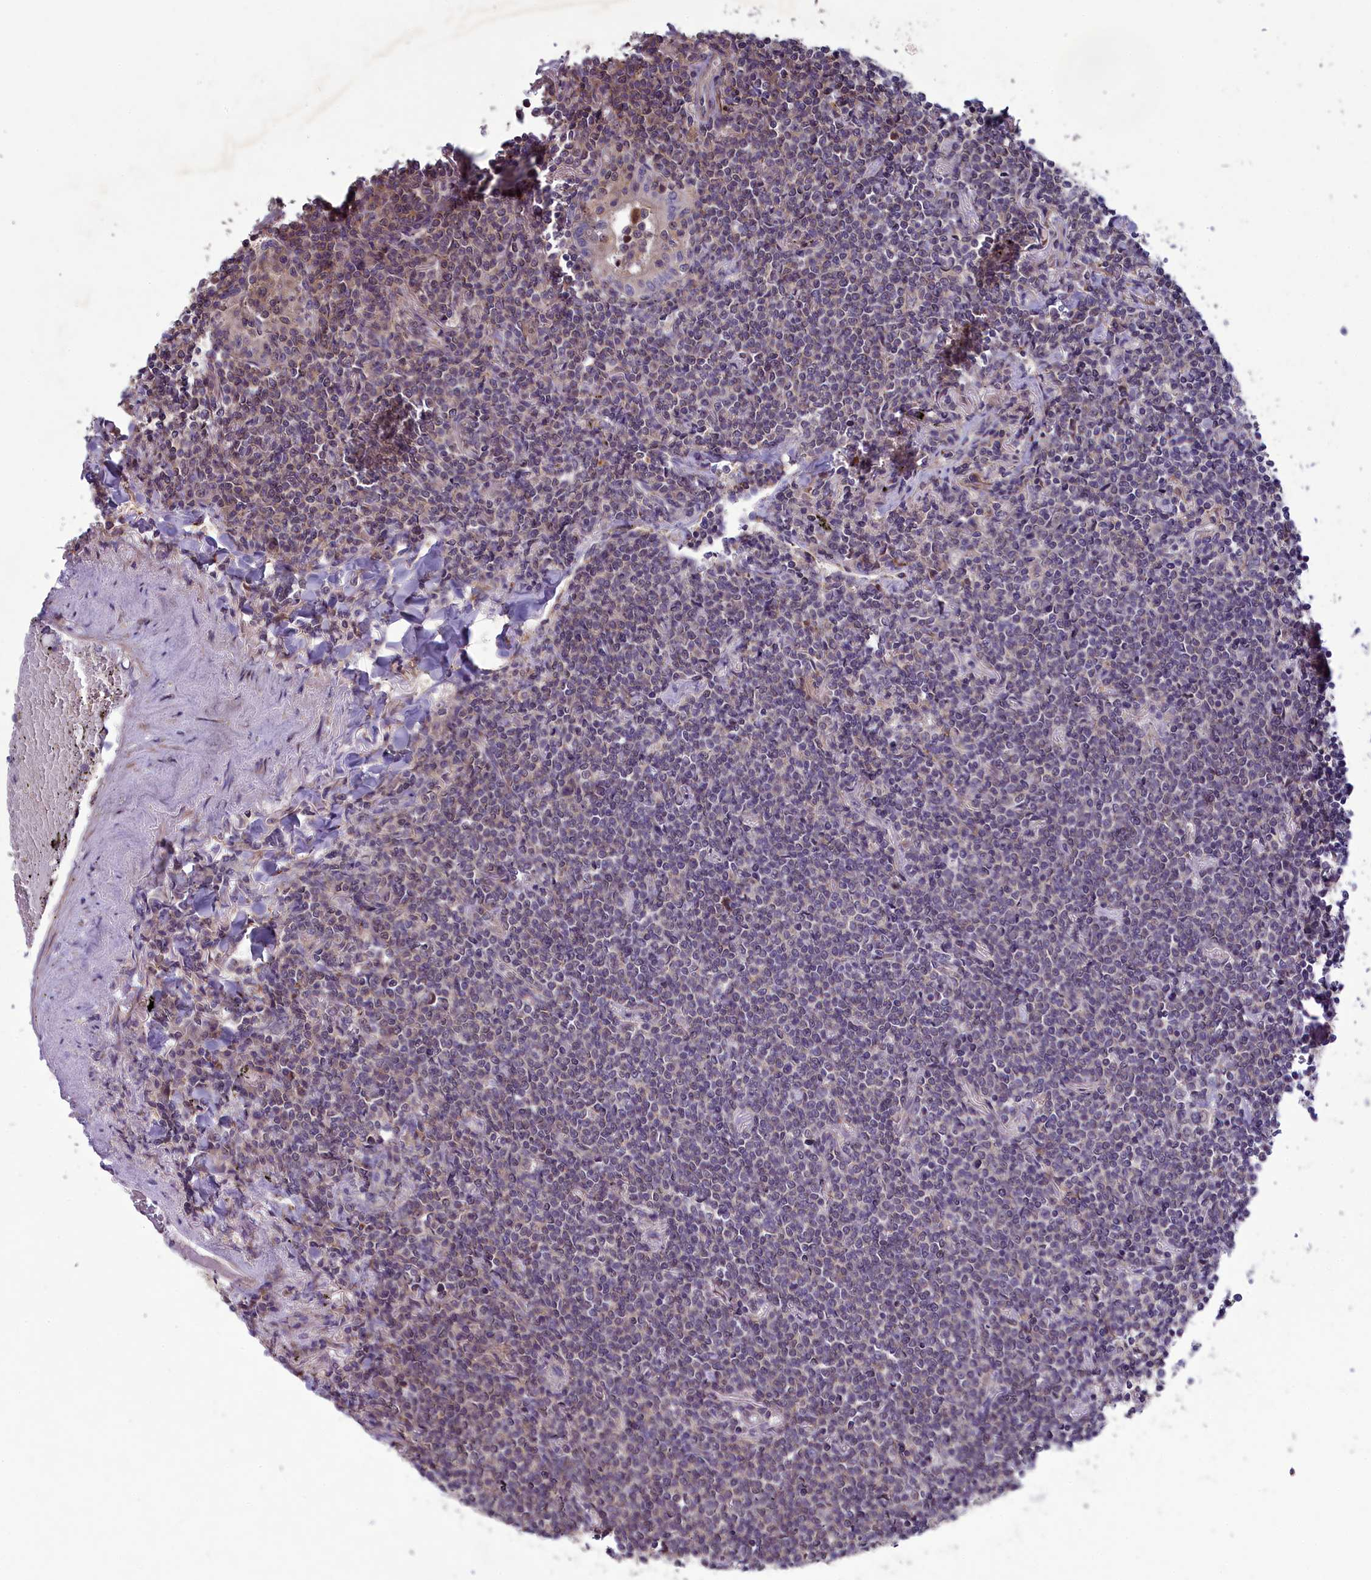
{"staining": {"intensity": "negative", "quantity": "none", "location": "none"}, "tissue": "lymphoma", "cell_type": "Tumor cells", "image_type": "cancer", "snomed": [{"axis": "morphology", "description": "Malignant lymphoma, non-Hodgkin's type, Low grade"}, {"axis": "topography", "description": "Lung"}], "caption": "Tumor cells show no significant expression in low-grade malignant lymphoma, non-Hodgkin's type. The staining is performed using DAB (3,3'-diaminobenzidine) brown chromogen with nuclei counter-stained in using hematoxylin.", "gene": "BLTP2", "patient": {"sex": "female", "age": 71}}